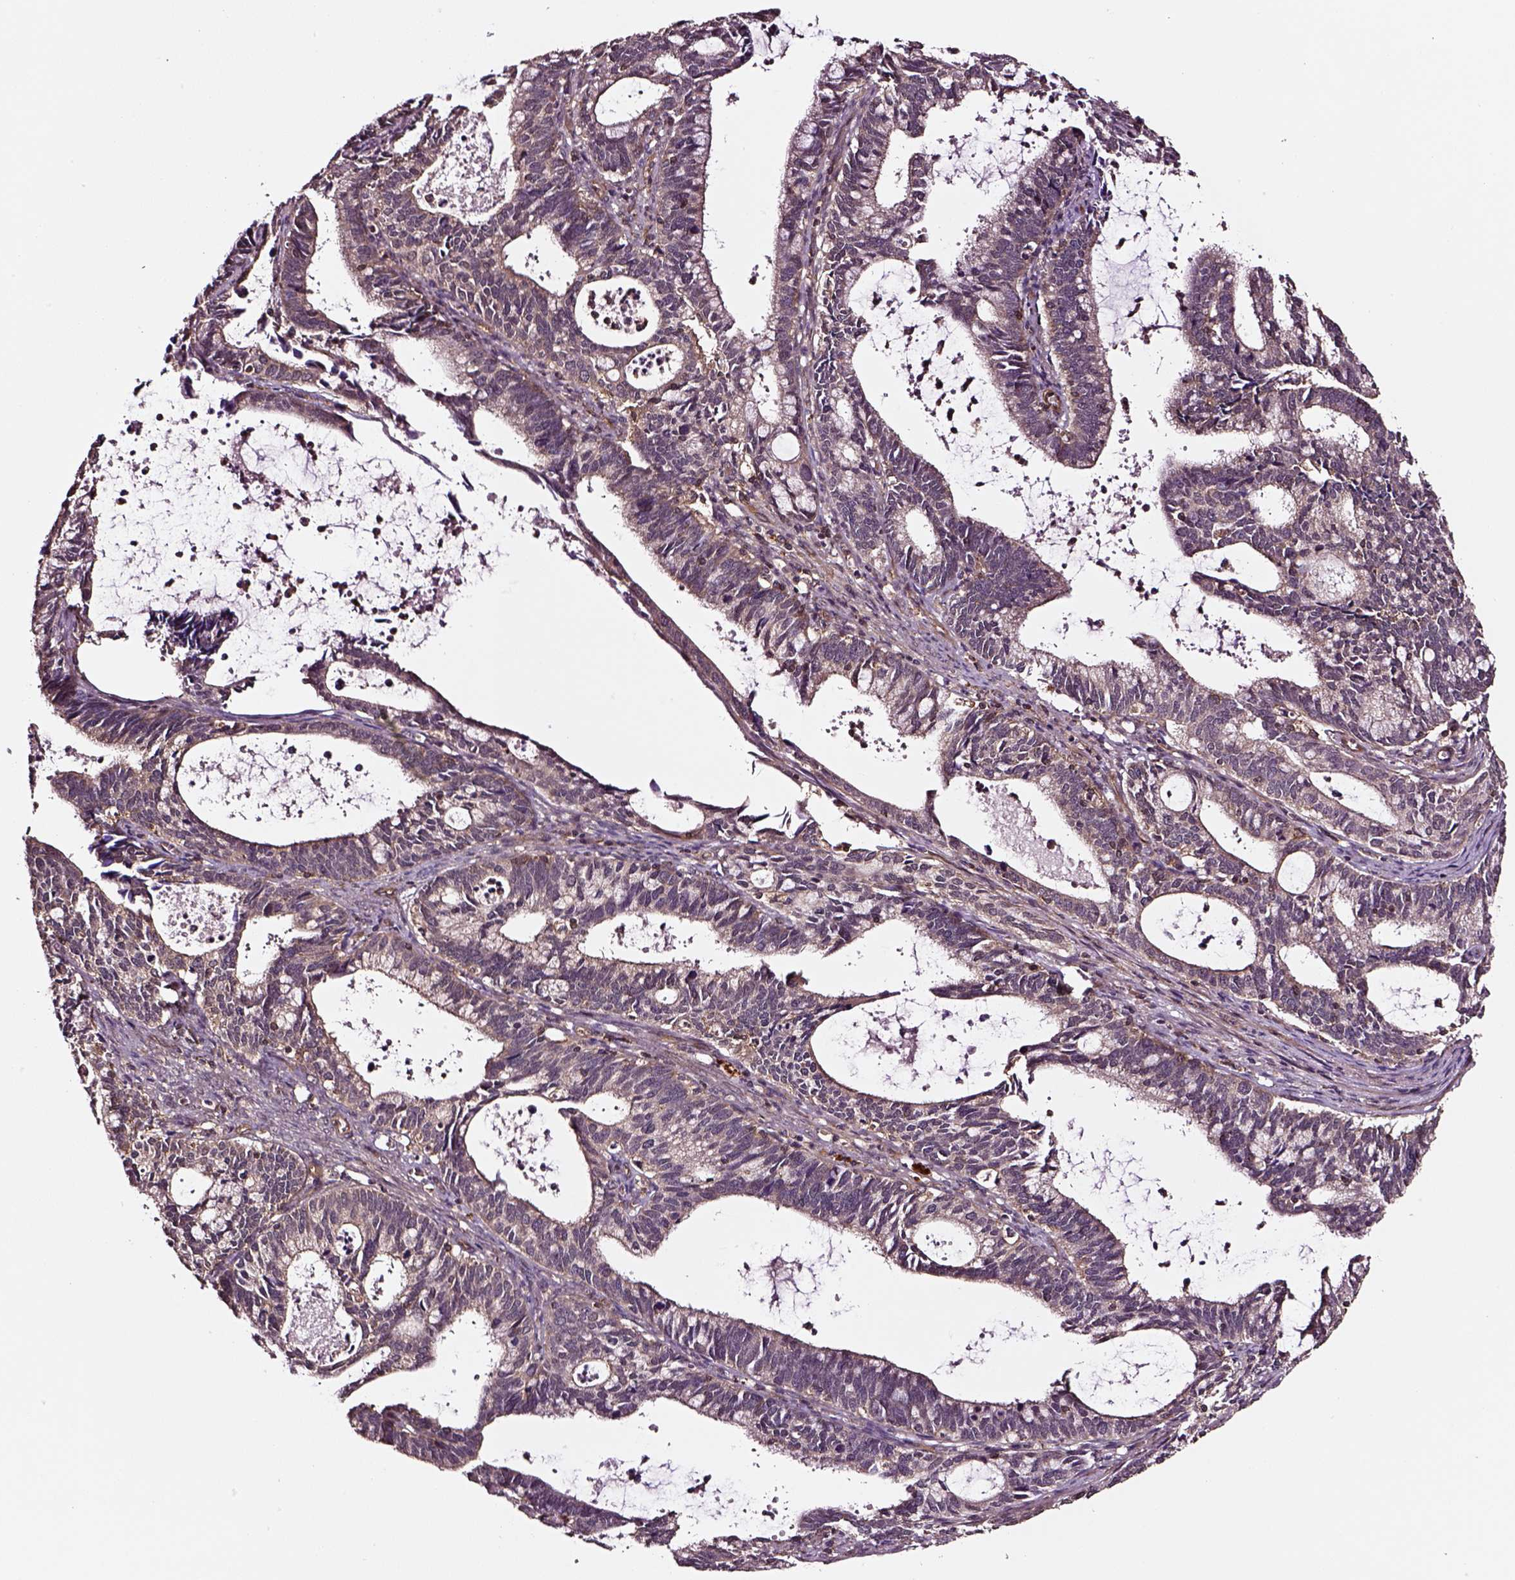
{"staining": {"intensity": "moderate", "quantity": "<25%", "location": "cytoplasmic/membranous"}, "tissue": "cervical cancer", "cell_type": "Tumor cells", "image_type": "cancer", "snomed": [{"axis": "morphology", "description": "Adenocarcinoma, NOS"}, {"axis": "topography", "description": "Cervix"}], "caption": "Adenocarcinoma (cervical) stained with DAB immunohistochemistry (IHC) reveals low levels of moderate cytoplasmic/membranous positivity in about <25% of tumor cells.", "gene": "RASSF5", "patient": {"sex": "female", "age": 42}}